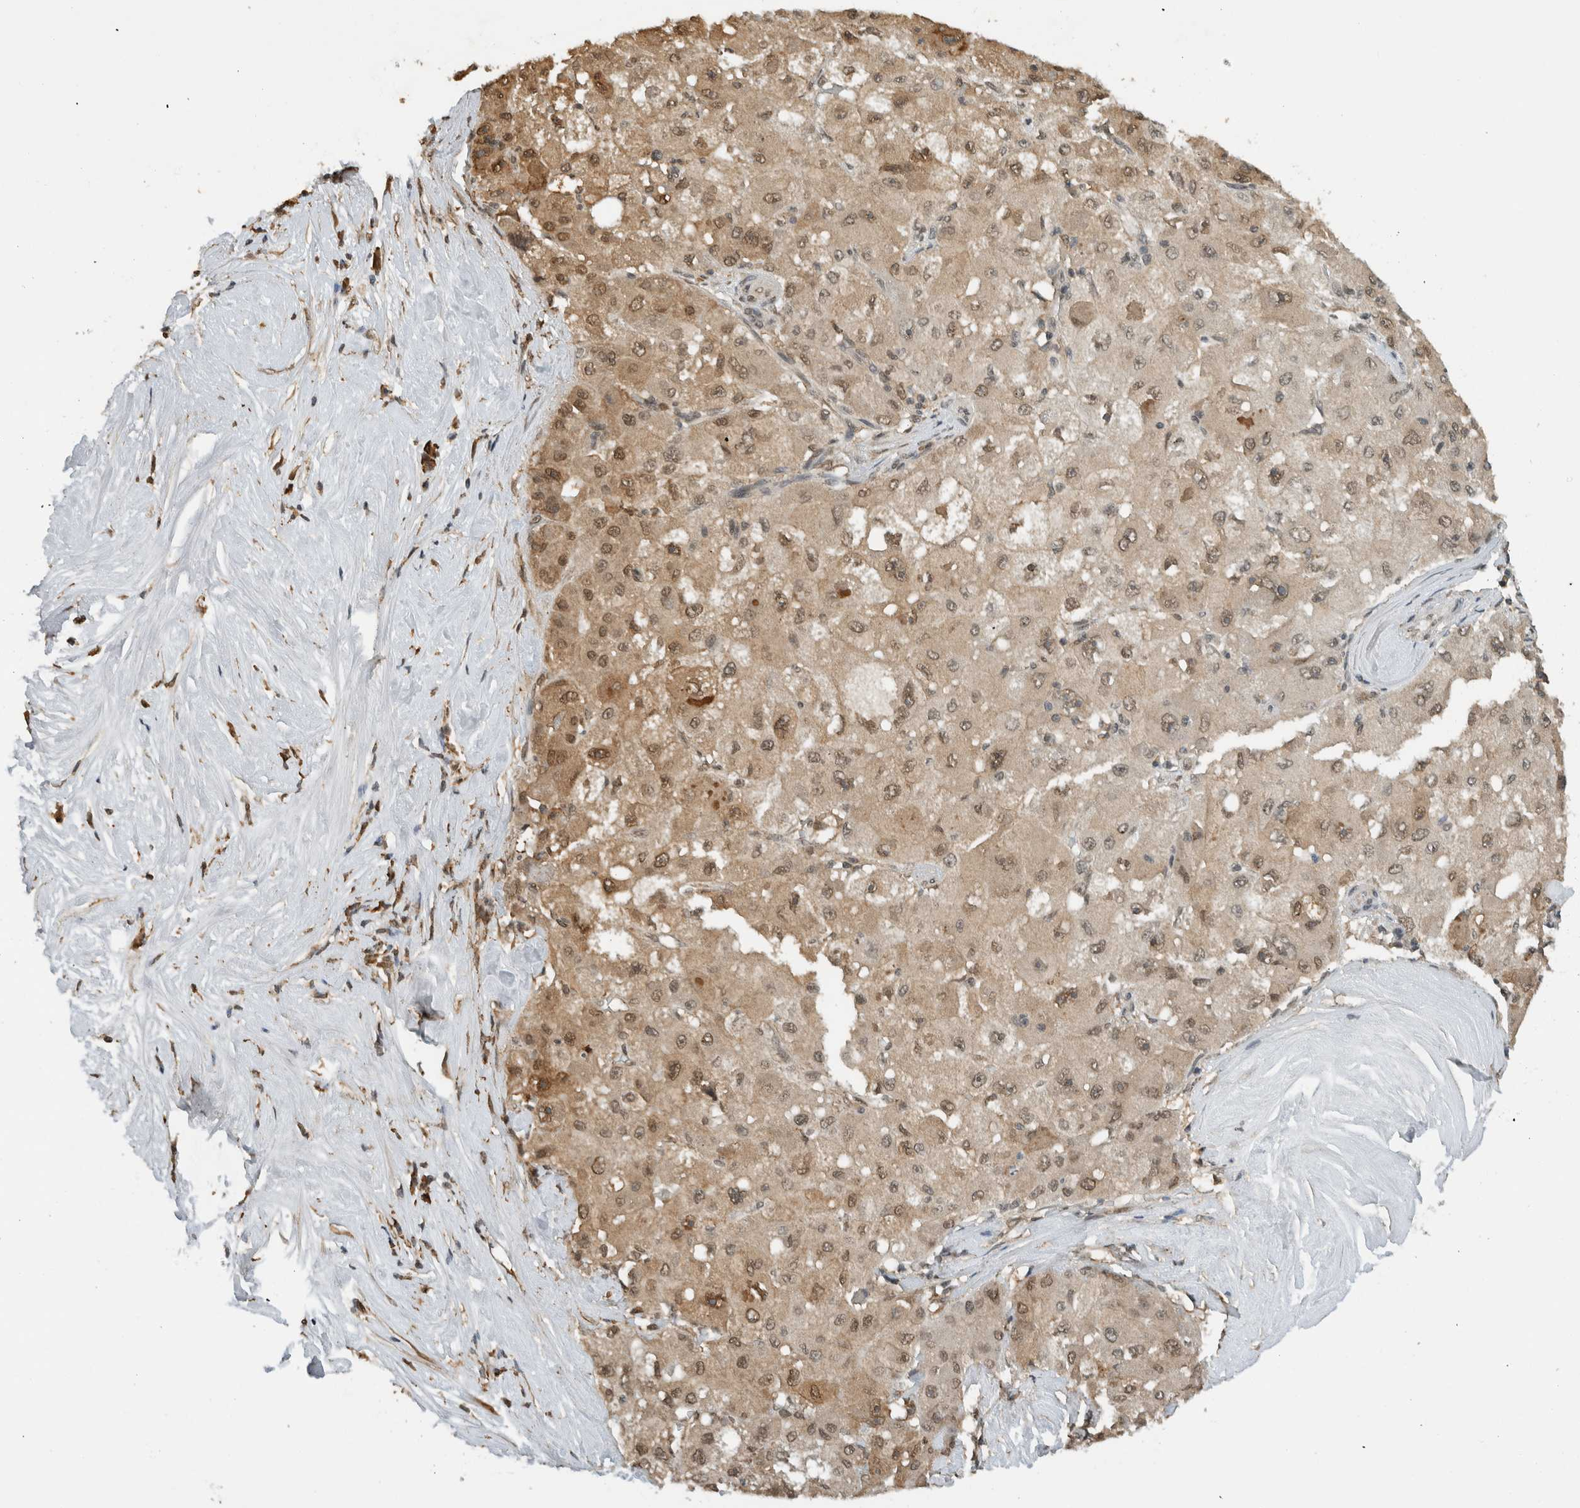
{"staining": {"intensity": "moderate", "quantity": ">75%", "location": "cytoplasmic/membranous,nuclear"}, "tissue": "liver cancer", "cell_type": "Tumor cells", "image_type": "cancer", "snomed": [{"axis": "morphology", "description": "Carcinoma, Hepatocellular, NOS"}, {"axis": "topography", "description": "Liver"}], "caption": "About >75% of tumor cells in liver cancer (hepatocellular carcinoma) display moderate cytoplasmic/membranous and nuclear protein expression as visualized by brown immunohistochemical staining.", "gene": "C1orf21", "patient": {"sex": "male", "age": 80}}